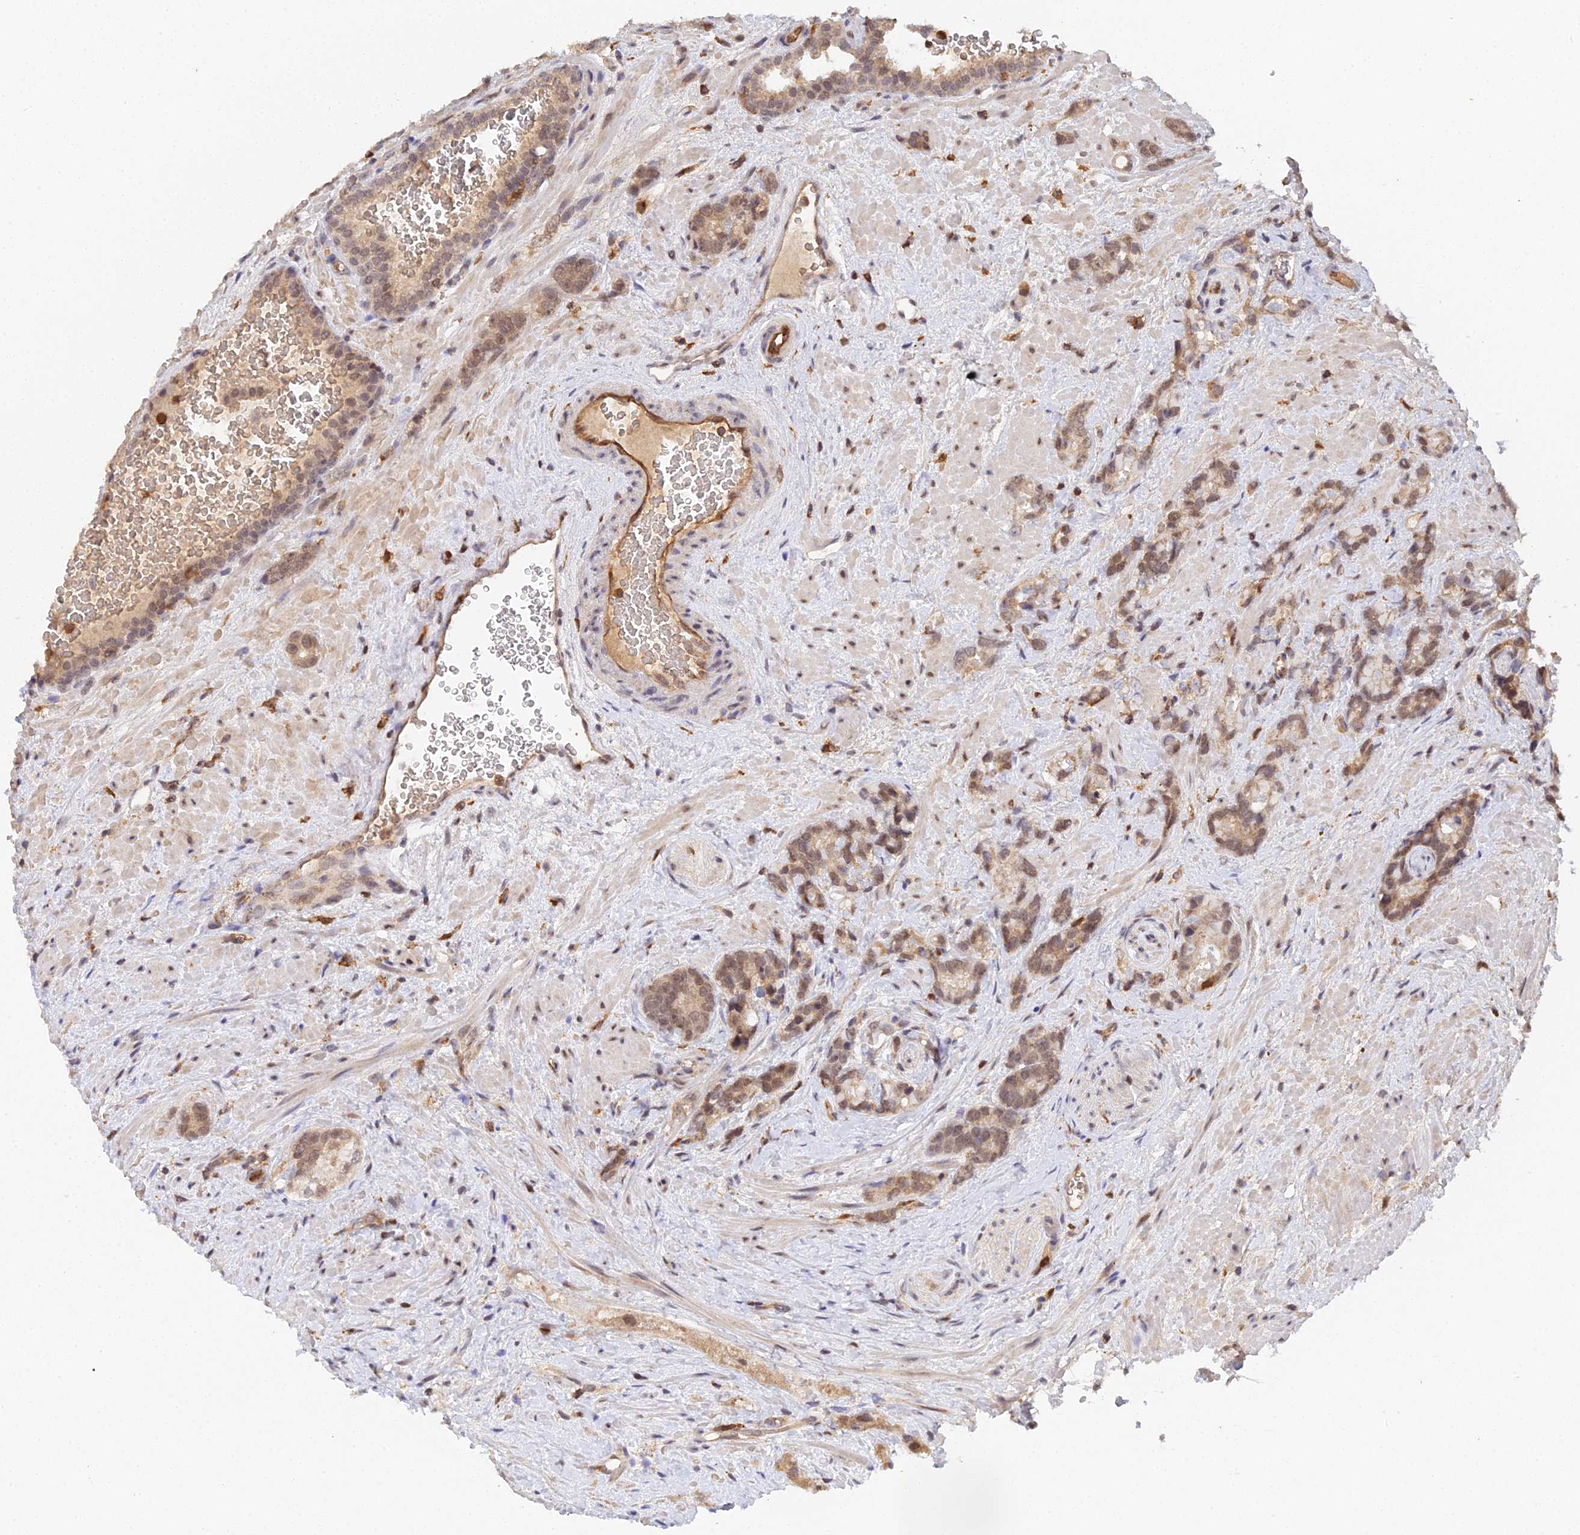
{"staining": {"intensity": "moderate", "quantity": ">75%", "location": "cytoplasmic/membranous,nuclear"}, "tissue": "prostate cancer", "cell_type": "Tumor cells", "image_type": "cancer", "snomed": [{"axis": "morphology", "description": "Adenocarcinoma, High grade"}, {"axis": "topography", "description": "Prostate"}], "caption": "High-magnification brightfield microscopy of prostate high-grade adenocarcinoma stained with DAB (brown) and counterstained with hematoxylin (blue). tumor cells exhibit moderate cytoplasmic/membranous and nuclear expression is present in about>75% of cells. The staining was performed using DAB to visualize the protein expression in brown, while the nuclei were stained in blue with hematoxylin (Magnification: 20x).", "gene": "TPRX1", "patient": {"sex": "male", "age": 74}}